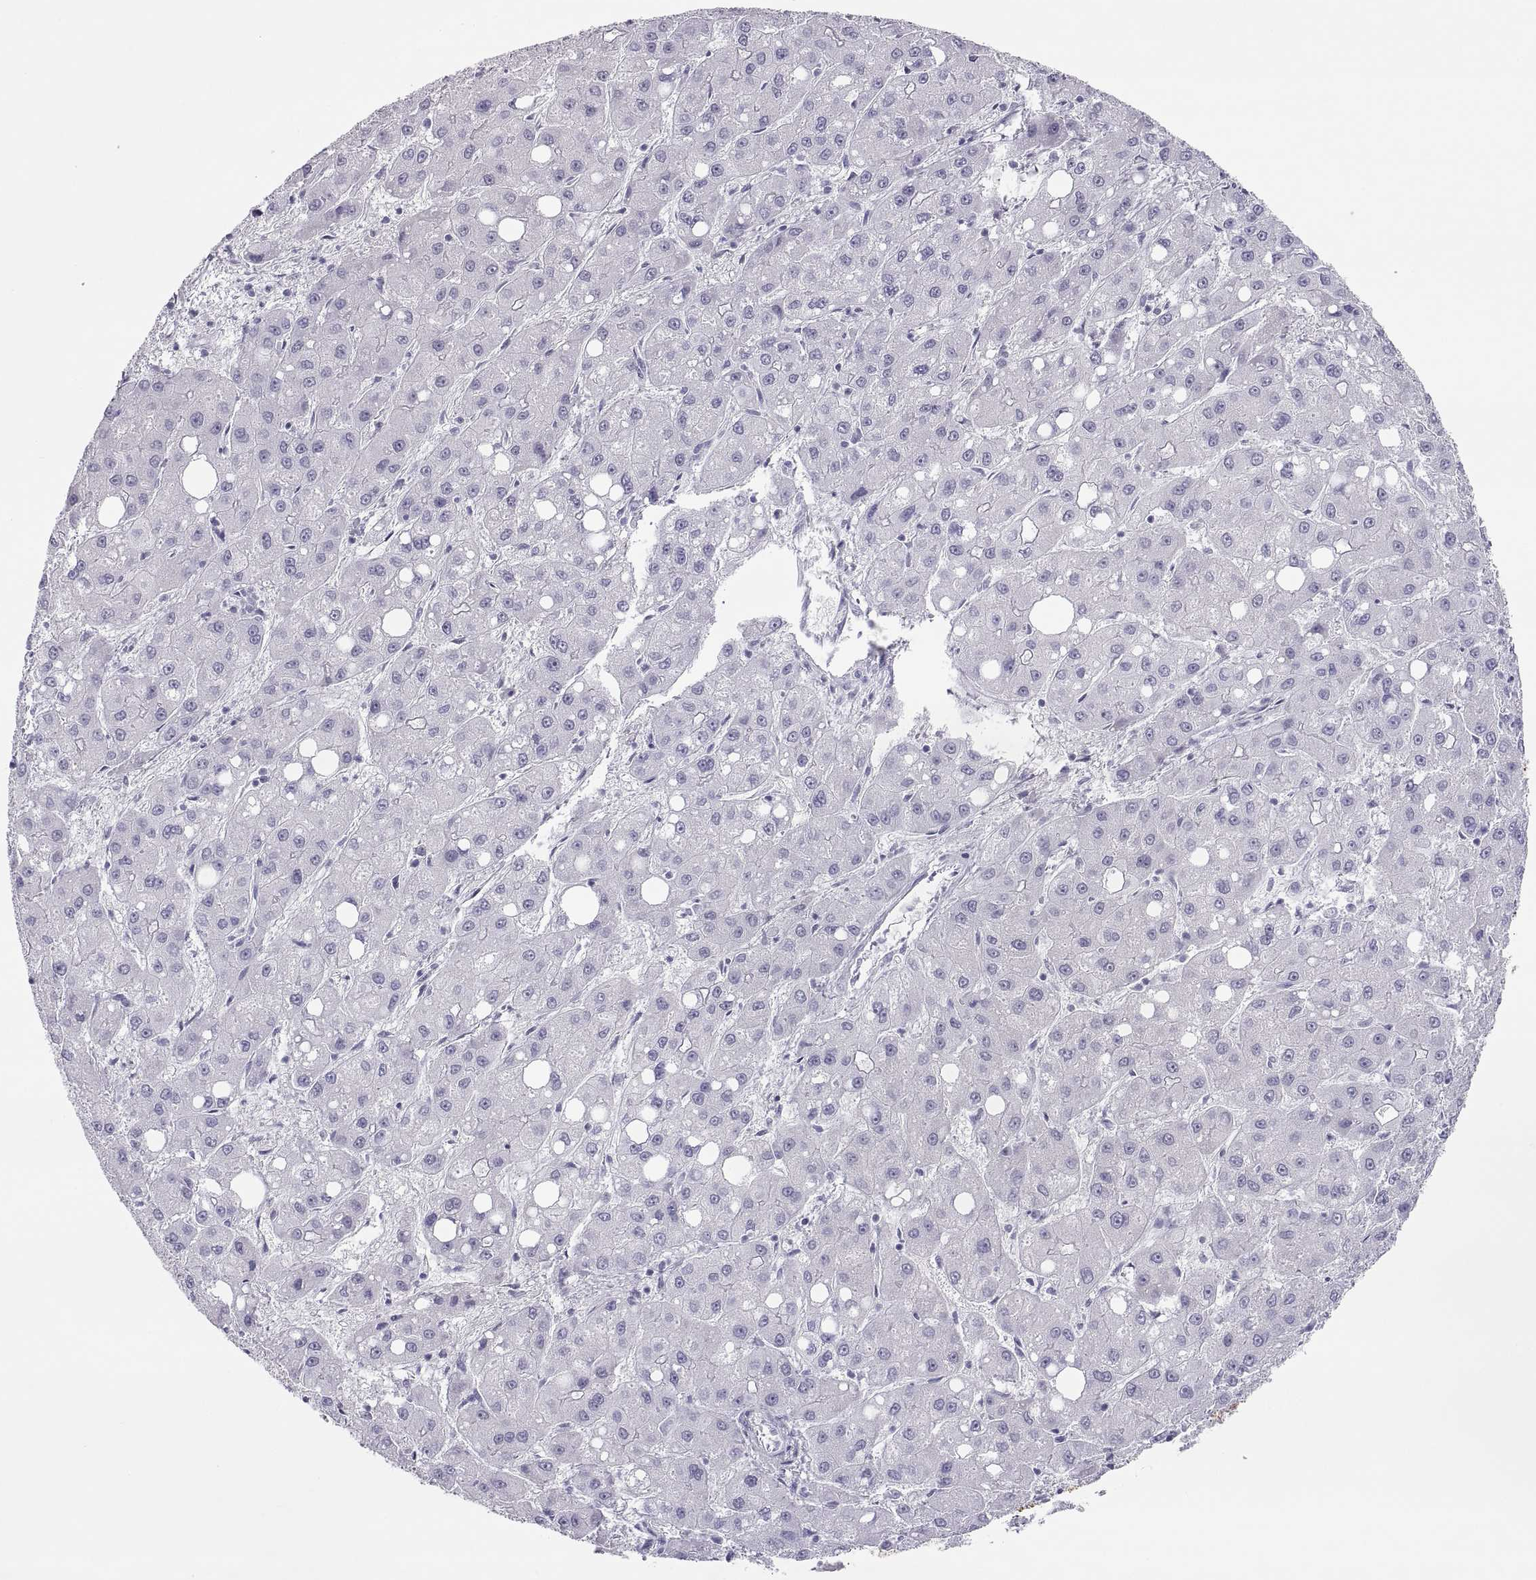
{"staining": {"intensity": "negative", "quantity": "none", "location": "none"}, "tissue": "liver cancer", "cell_type": "Tumor cells", "image_type": "cancer", "snomed": [{"axis": "morphology", "description": "Carcinoma, Hepatocellular, NOS"}, {"axis": "topography", "description": "Liver"}], "caption": "Tumor cells show no significant staining in liver cancer (hepatocellular carcinoma).", "gene": "SEMG1", "patient": {"sex": "male", "age": 73}}